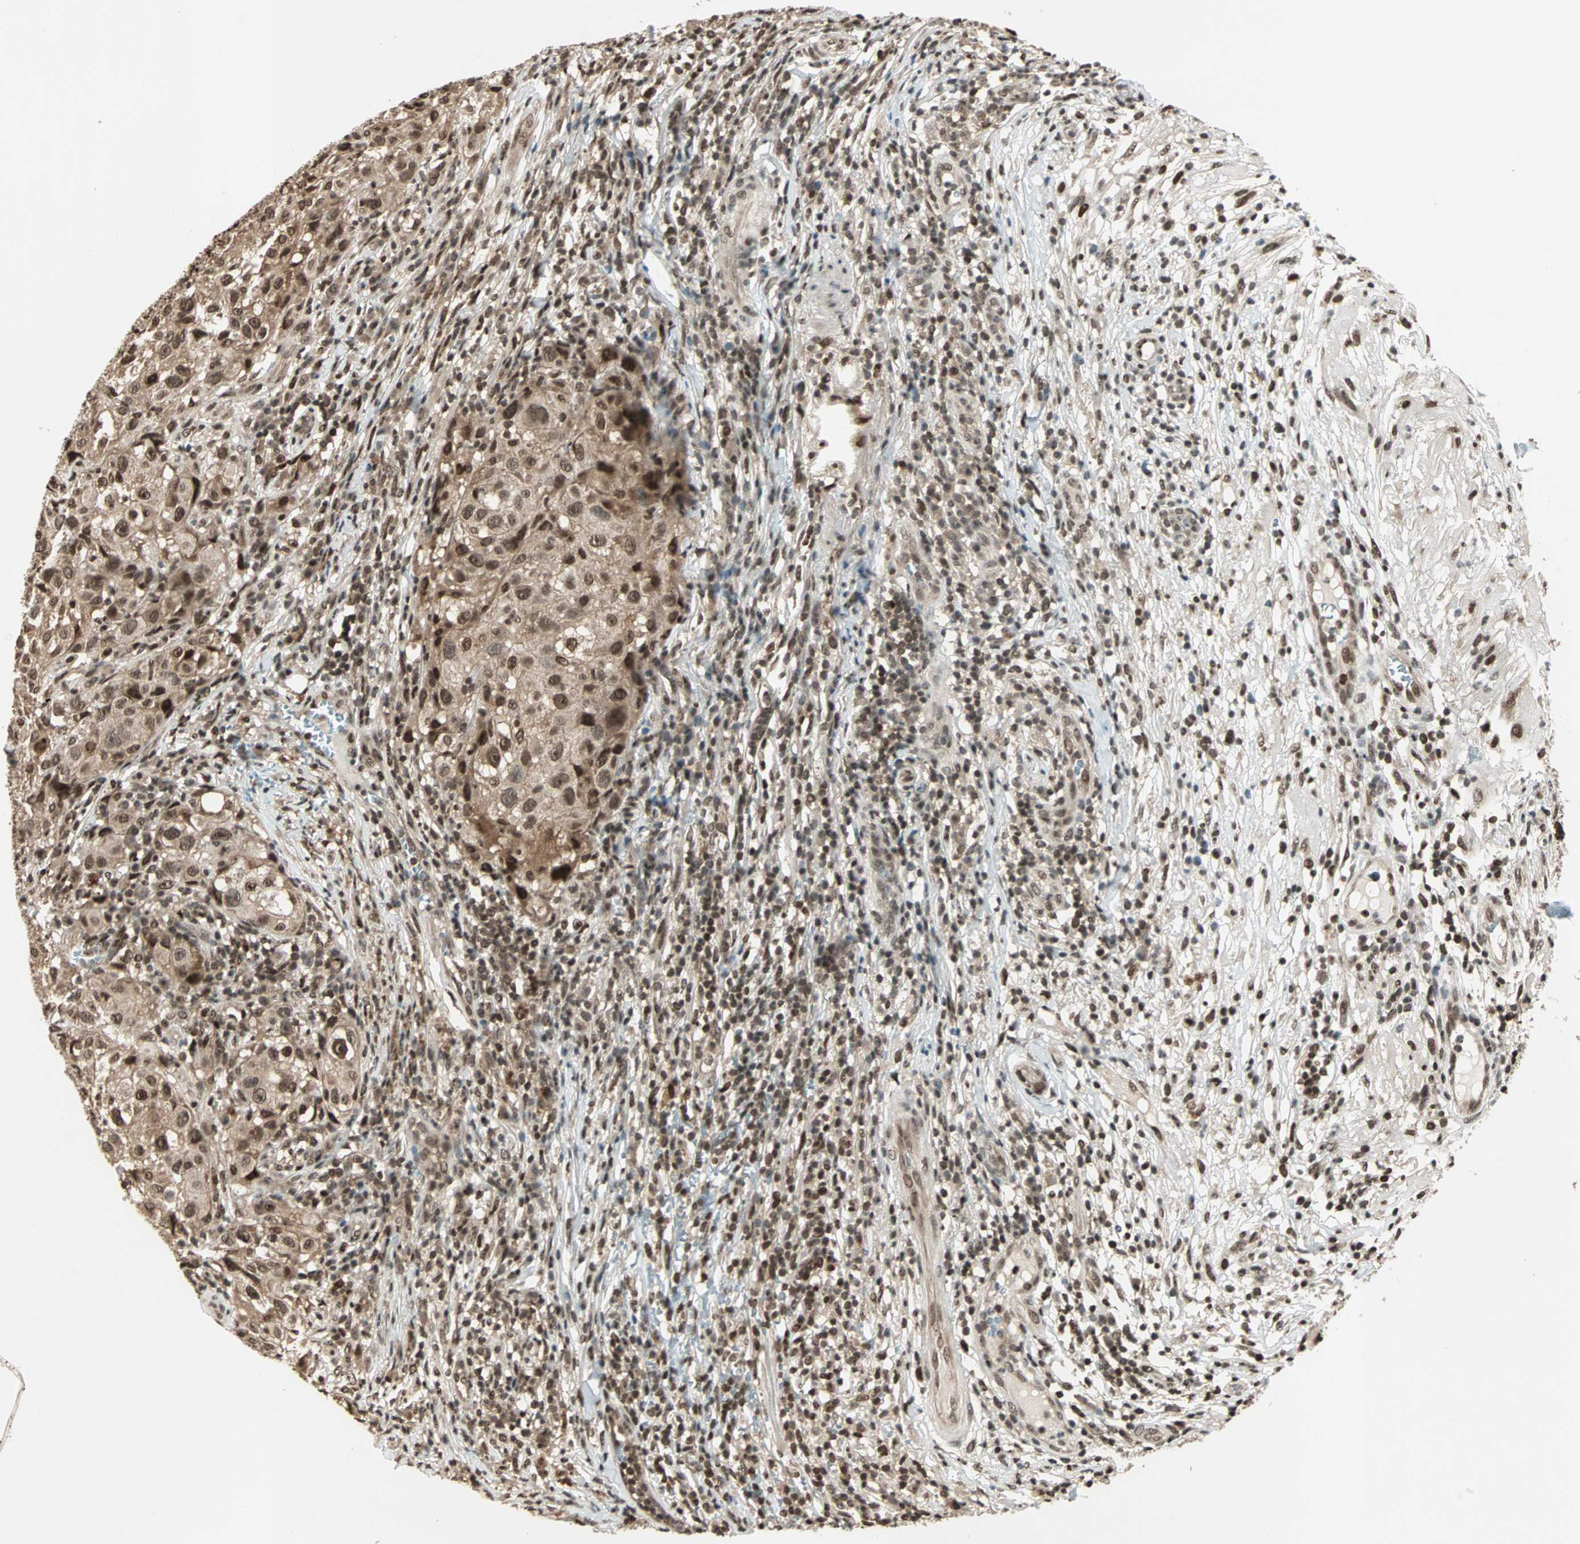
{"staining": {"intensity": "moderate", "quantity": ">75%", "location": "cytoplasmic/membranous,nuclear"}, "tissue": "melanoma", "cell_type": "Tumor cells", "image_type": "cancer", "snomed": [{"axis": "morphology", "description": "Necrosis, NOS"}, {"axis": "morphology", "description": "Malignant melanoma, NOS"}, {"axis": "topography", "description": "Skin"}], "caption": "Immunohistochemistry (IHC) histopathology image of neoplastic tissue: human melanoma stained using immunohistochemistry shows medium levels of moderate protein expression localized specifically in the cytoplasmic/membranous and nuclear of tumor cells, appearing as a cytoplasmic/membranous and nuclear brown color.", "gene": "ZNF44", "patient": {"sex": "female", "age": 87}}